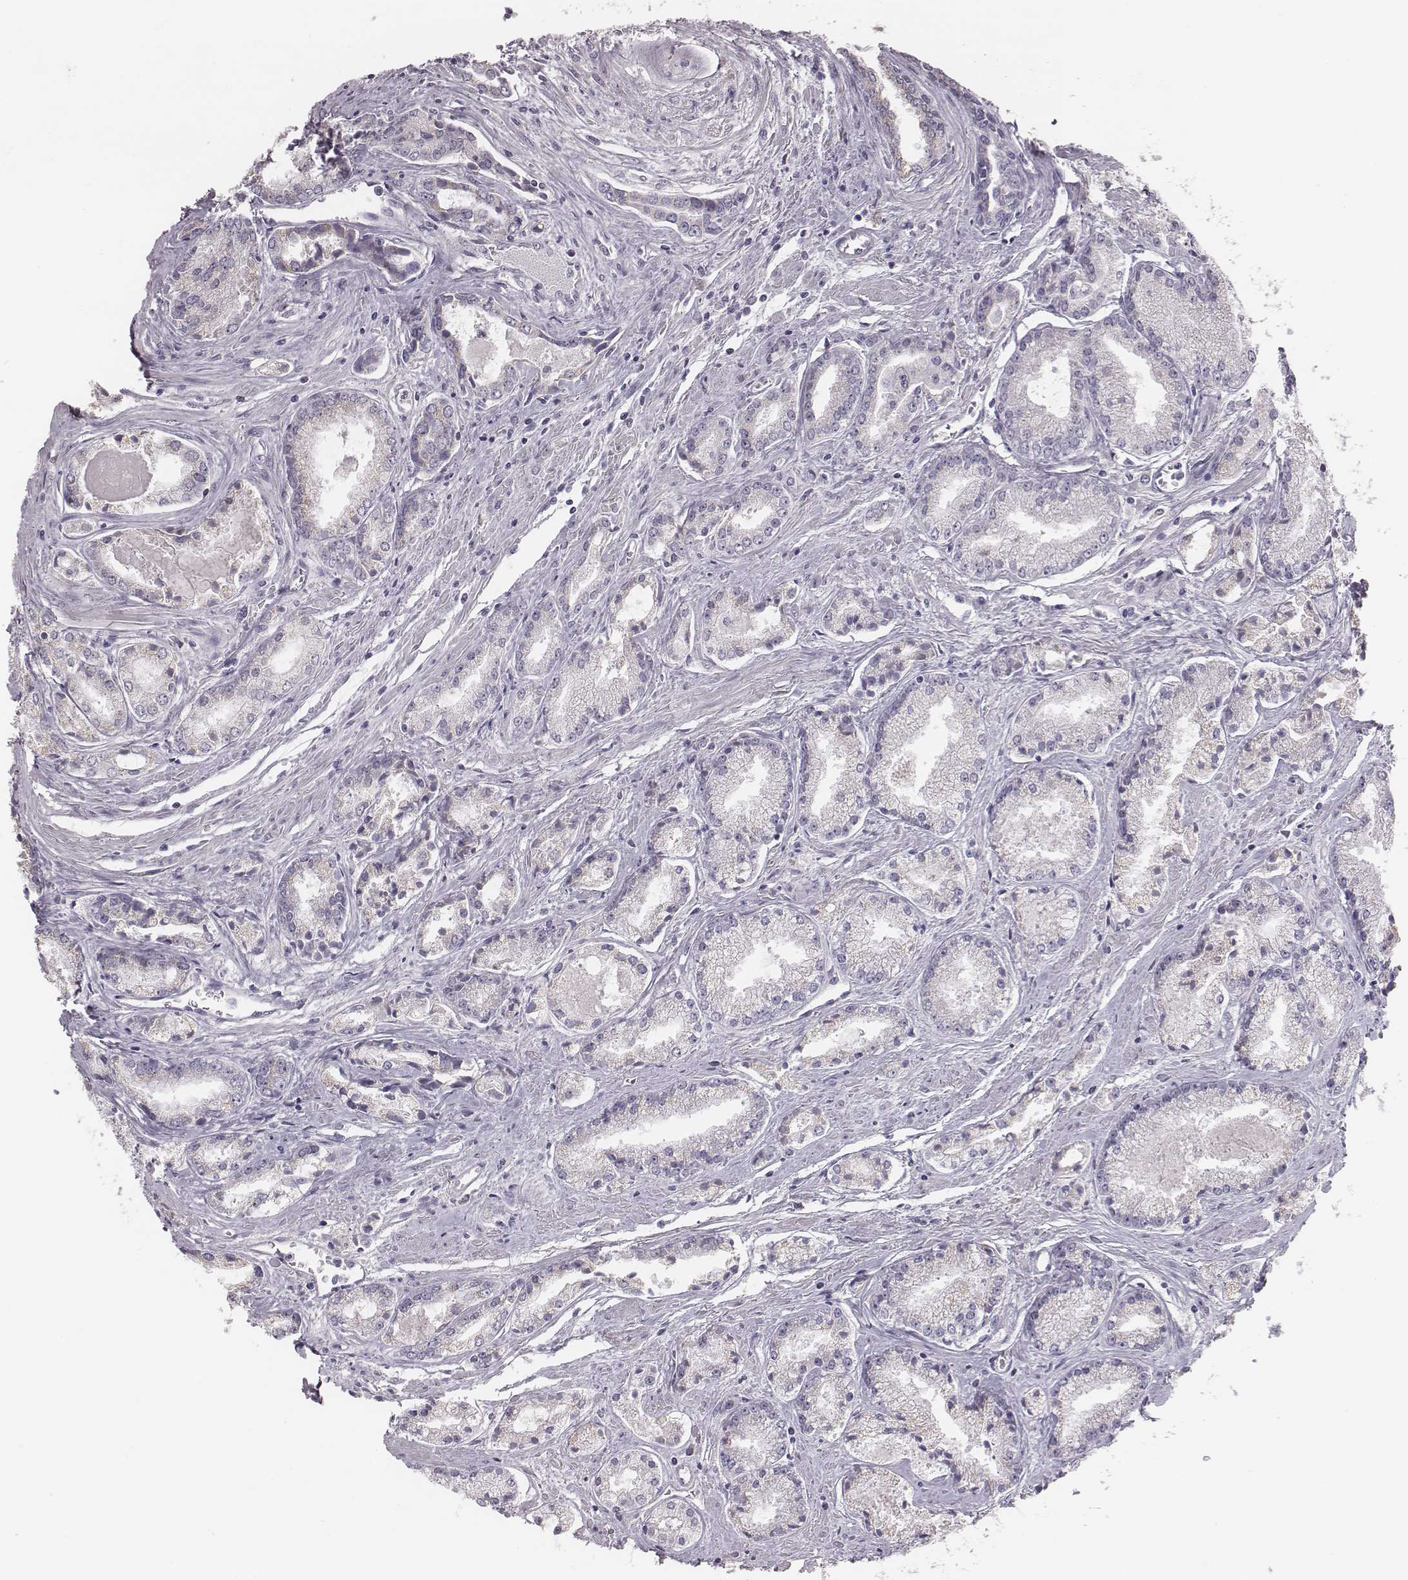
{"staining": {"intensity": "negative", "quantity": "none", "location": "none"}, "tissue": "prostate cancer", "cell_type": "Tumor cells", "image_type": "cancer", "snomed": [{"axis": "morphology", "description": "Adenocarcinoma, NOS"}, {"axis": "topography", "description": "Prostate"}], "caption": "The immunohistochemistry (IHC) photomicrograph has no significant expression in tumor cells of prostate cancer tissue.", "gene": "C6orf58", "patient": {"sex": "male", "age": 72}}